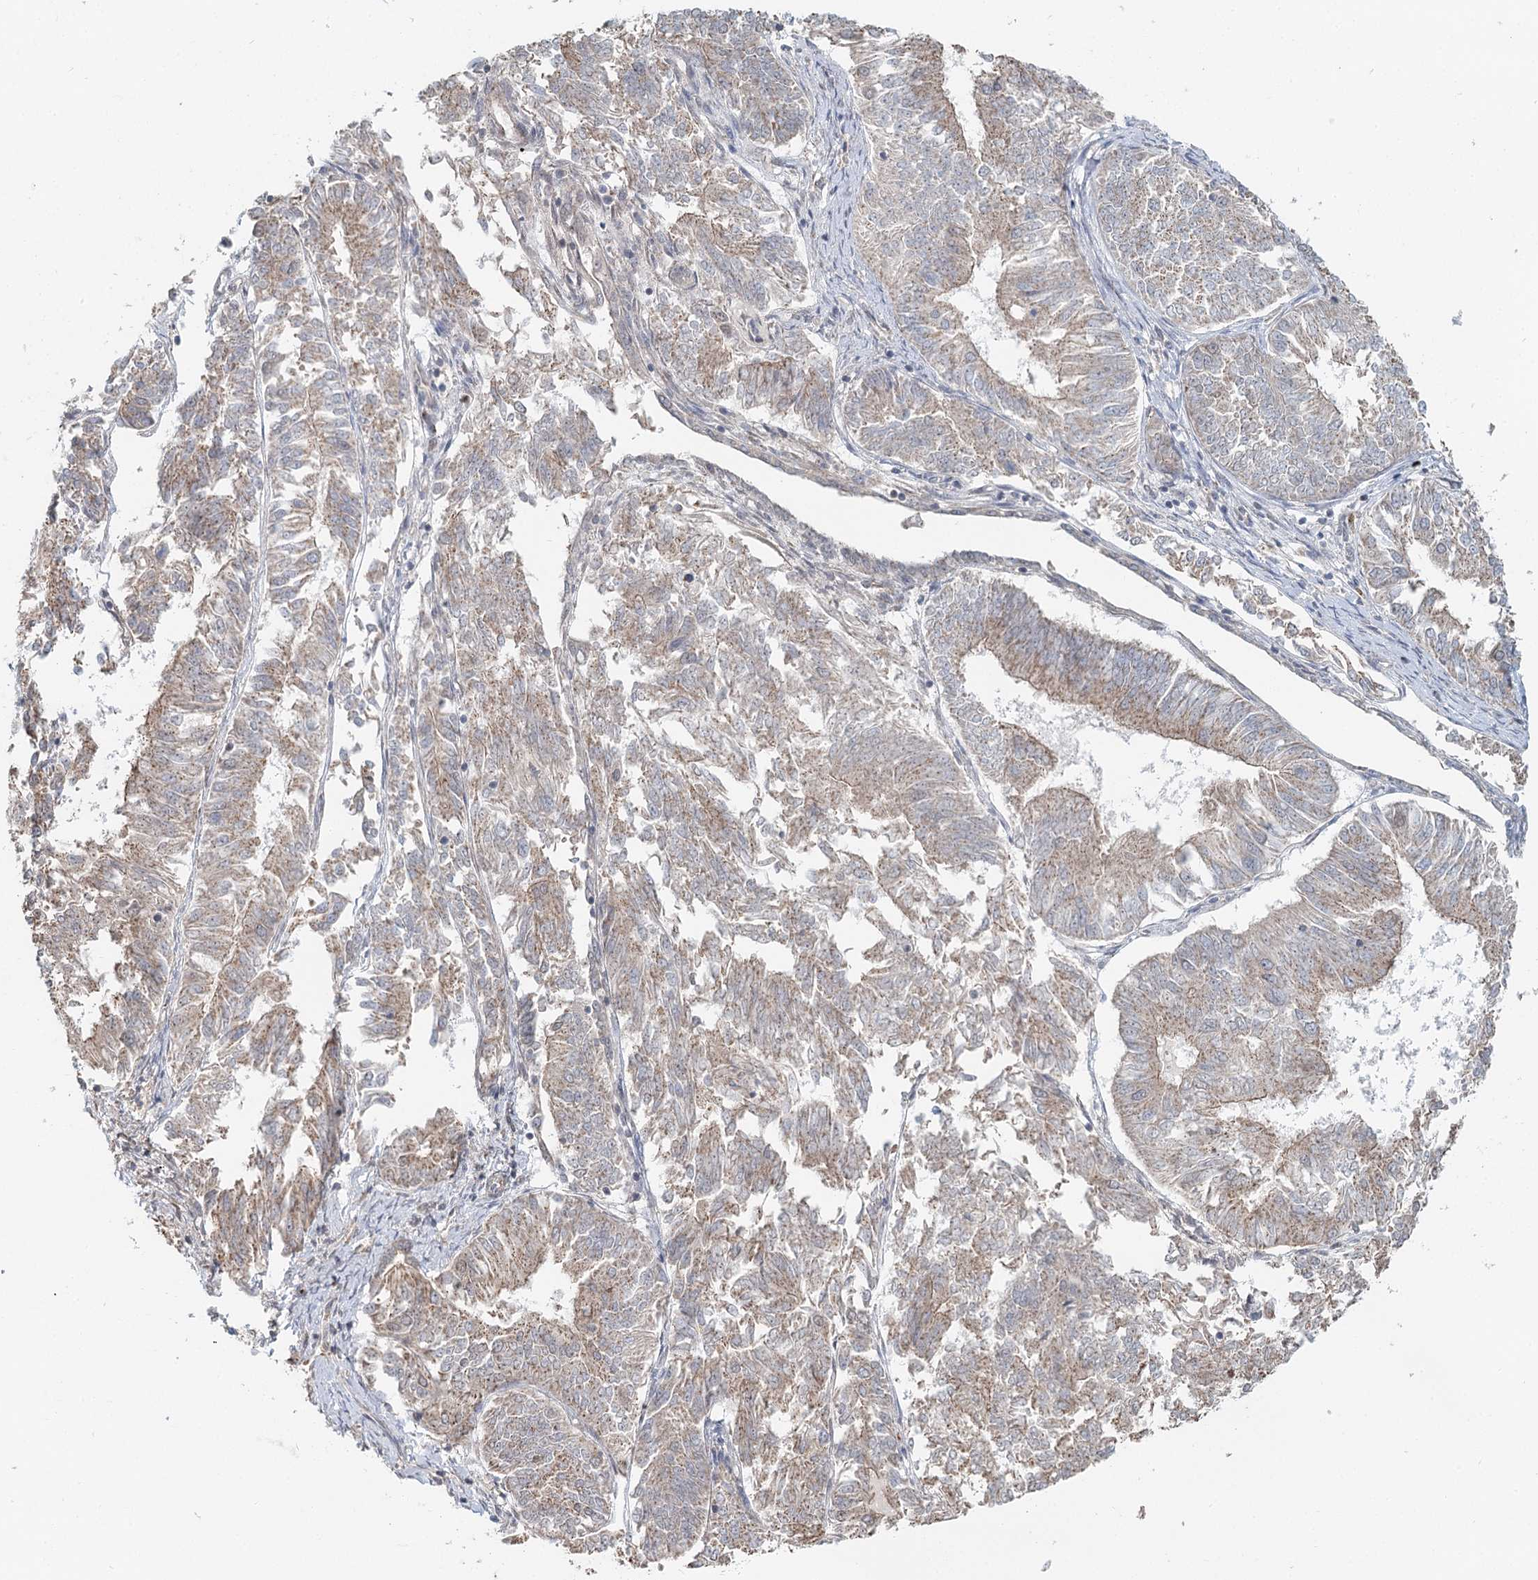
{"staining": {"intensity": "weak", "quantity": "25%-75%", "location": "cytoplasmic/membranous"}, "tissue": "endometrial cancer", "cell_type": "Tumor cells", "image_type": "cancer", "snomed": [{"axis": "morphology", "description": "Adenocarcinoma, NOS"}, {"axis": "topography", "description": "Endometrium"}], "caption": "A brown stain highlights weak cytoplasmic/membranous staining of a protein in endometrial adenocarcinoma tumor cells. Nuclei are stained in blue.", "gene": "GPALPP1", "patient": {"sex": "female", "age": 58}}